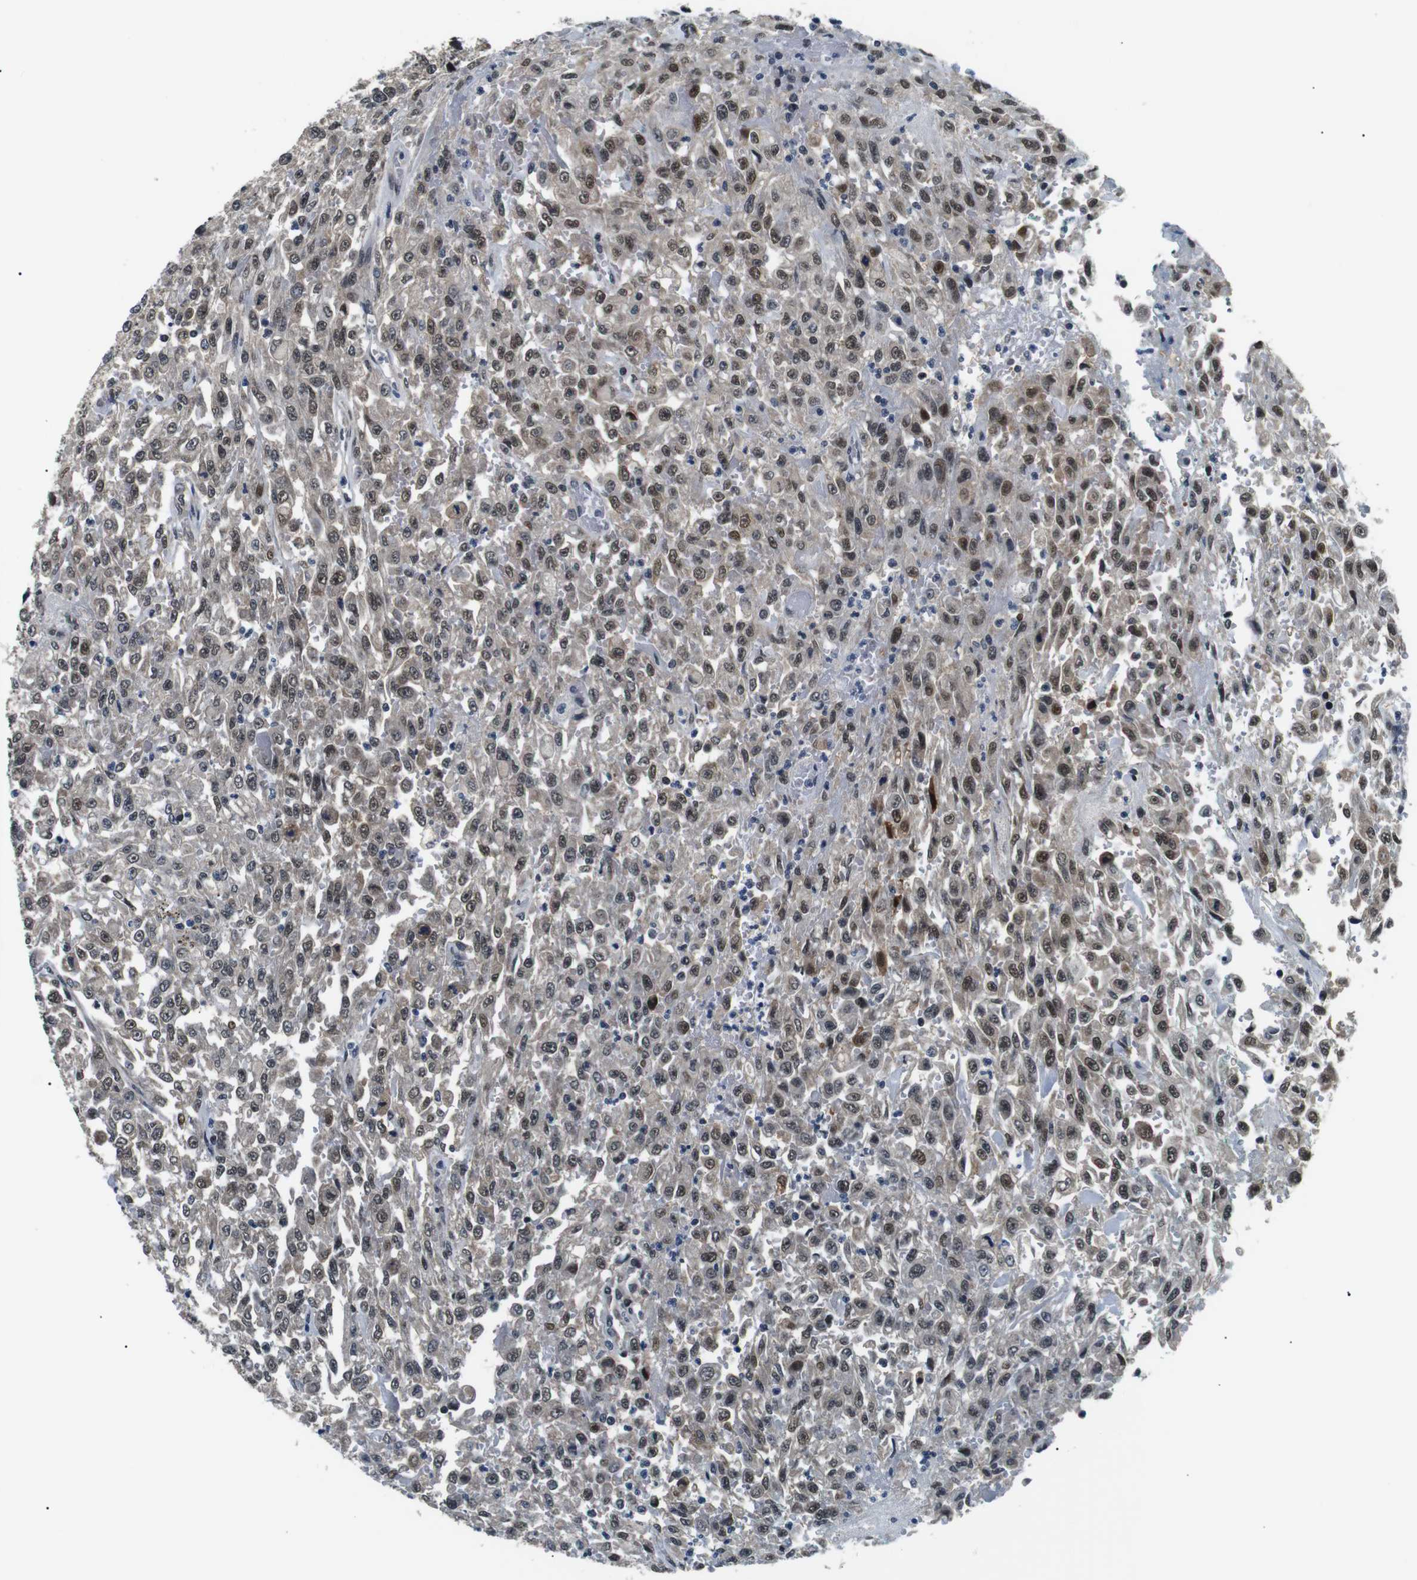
{"staining": {"intensity": "moderate", "quantity": ">75%", "location": "cytoplasmic/membranous,nuclear"}, "tissue": "urothelial cancer", "cell_type": "Tumor cells", "image_type": "cancer", "snomed": [{"axis": "morphology", "description": "Urothelial carcinoma, High grade"}, {"axis": "topography", "description": "Urinary bladder"}], "caption": "The photomicrograph shows immunohistochemical staining of high-grade urothelial carcinoma. There is moderate cytoplasmic/membranous and nuclear expression is seen in approximately >75% of tumor cells. (DAB (3,3'-diaminobenzidine) = brown stain, brightfield microscopy at high magnification).", "gene": "SKP1", "patient": {"sex": "male", "age": 46}}